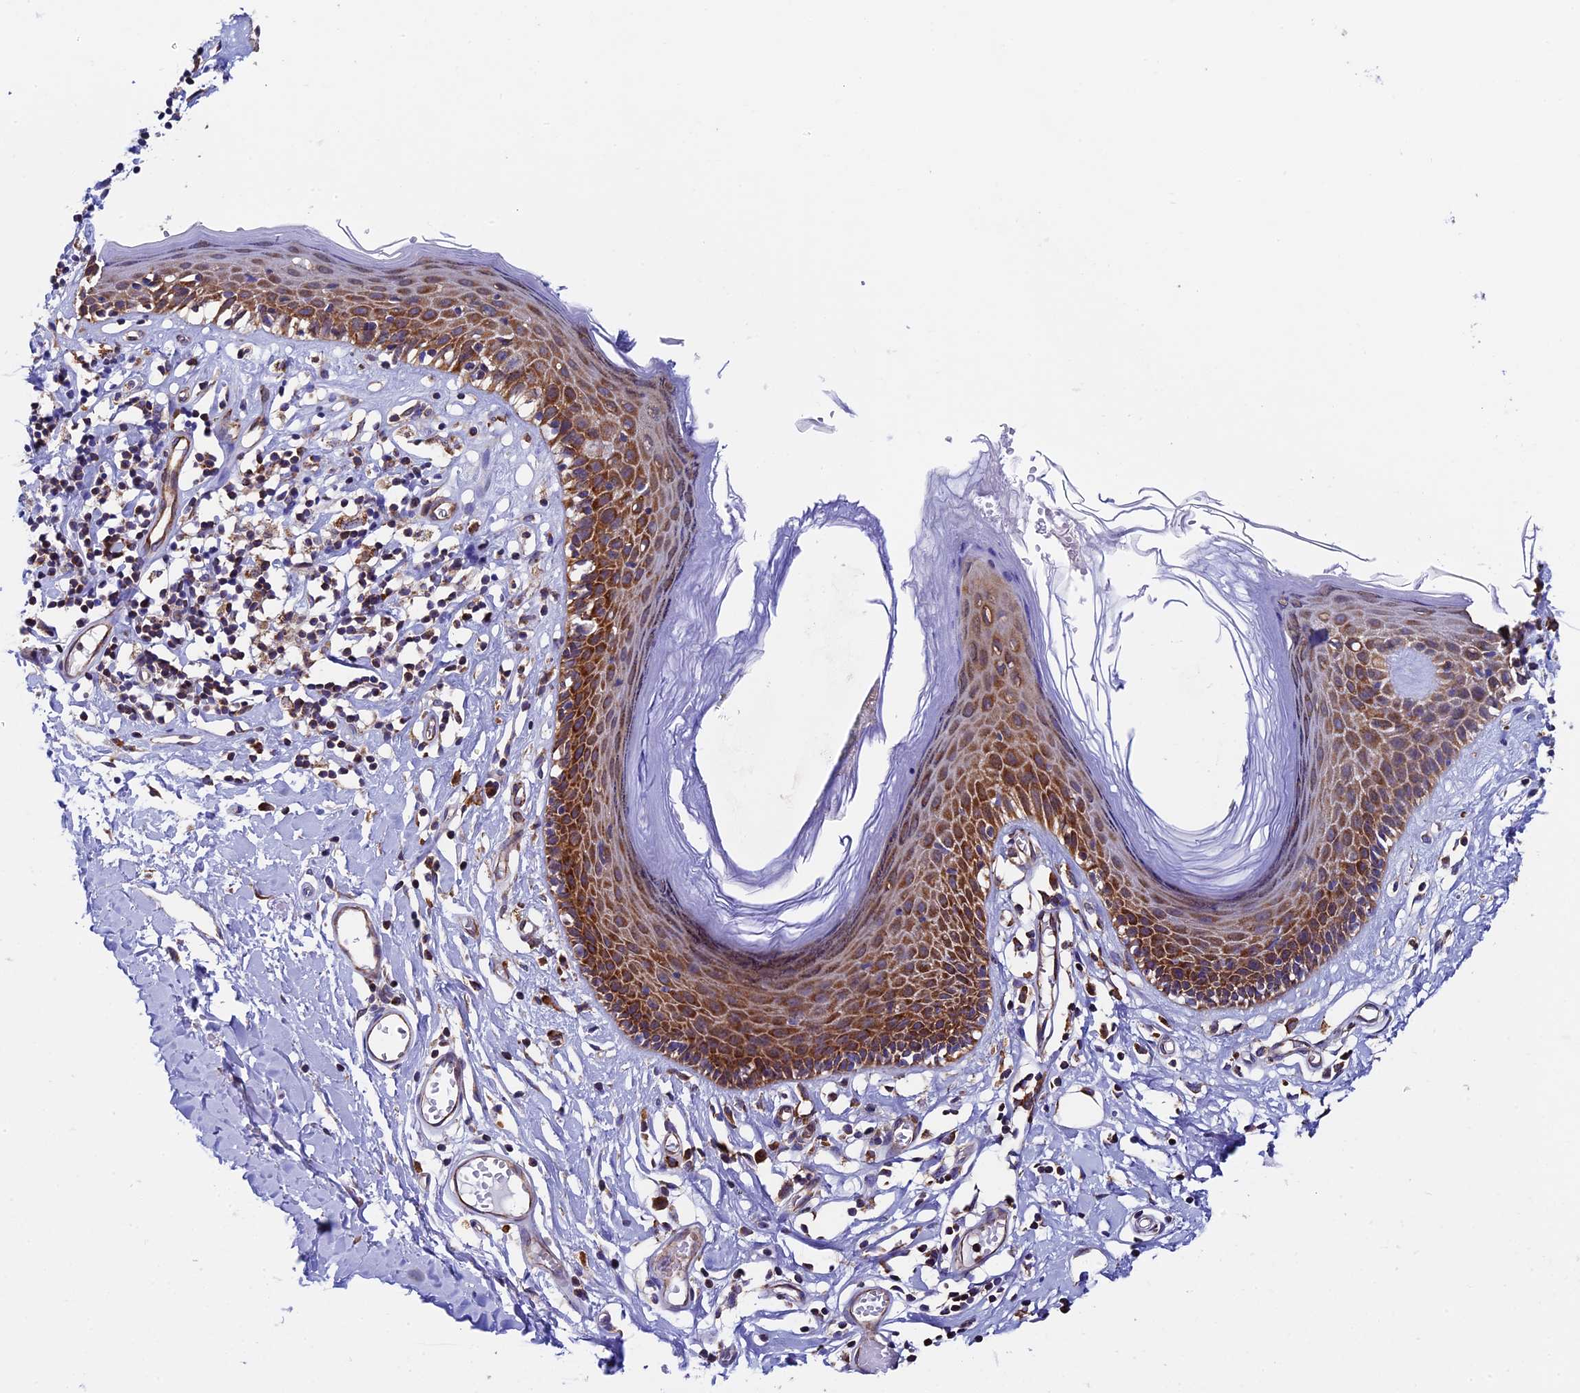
{"staining": {"intensity": "strong", "quantity": ">75%", "location": "cytoplasmic/membranous"}, "tissue": "skin", "cell_type": "Epidermal cells", "image_type": "normal", "snomed": [{"axis": "morphology", "description": "Normal tissue, NOS"}, {"axis": "topography", "description": "Adipose tissue"}, {"axis": "topography", "description": "Vascular tissue"}, {"axis": "topography", "description": "Vulva"}, {"axis": "topography", "description": "Peripheral nerve tissue"}], "caption": "The image demonstrates staining of normal skin, revealing strong cytoplasmic/membranous protein expression (brown color) within epidermal cells.", "gene": "SLC9A5", "patient": {"sex": "female", "age": 86}}